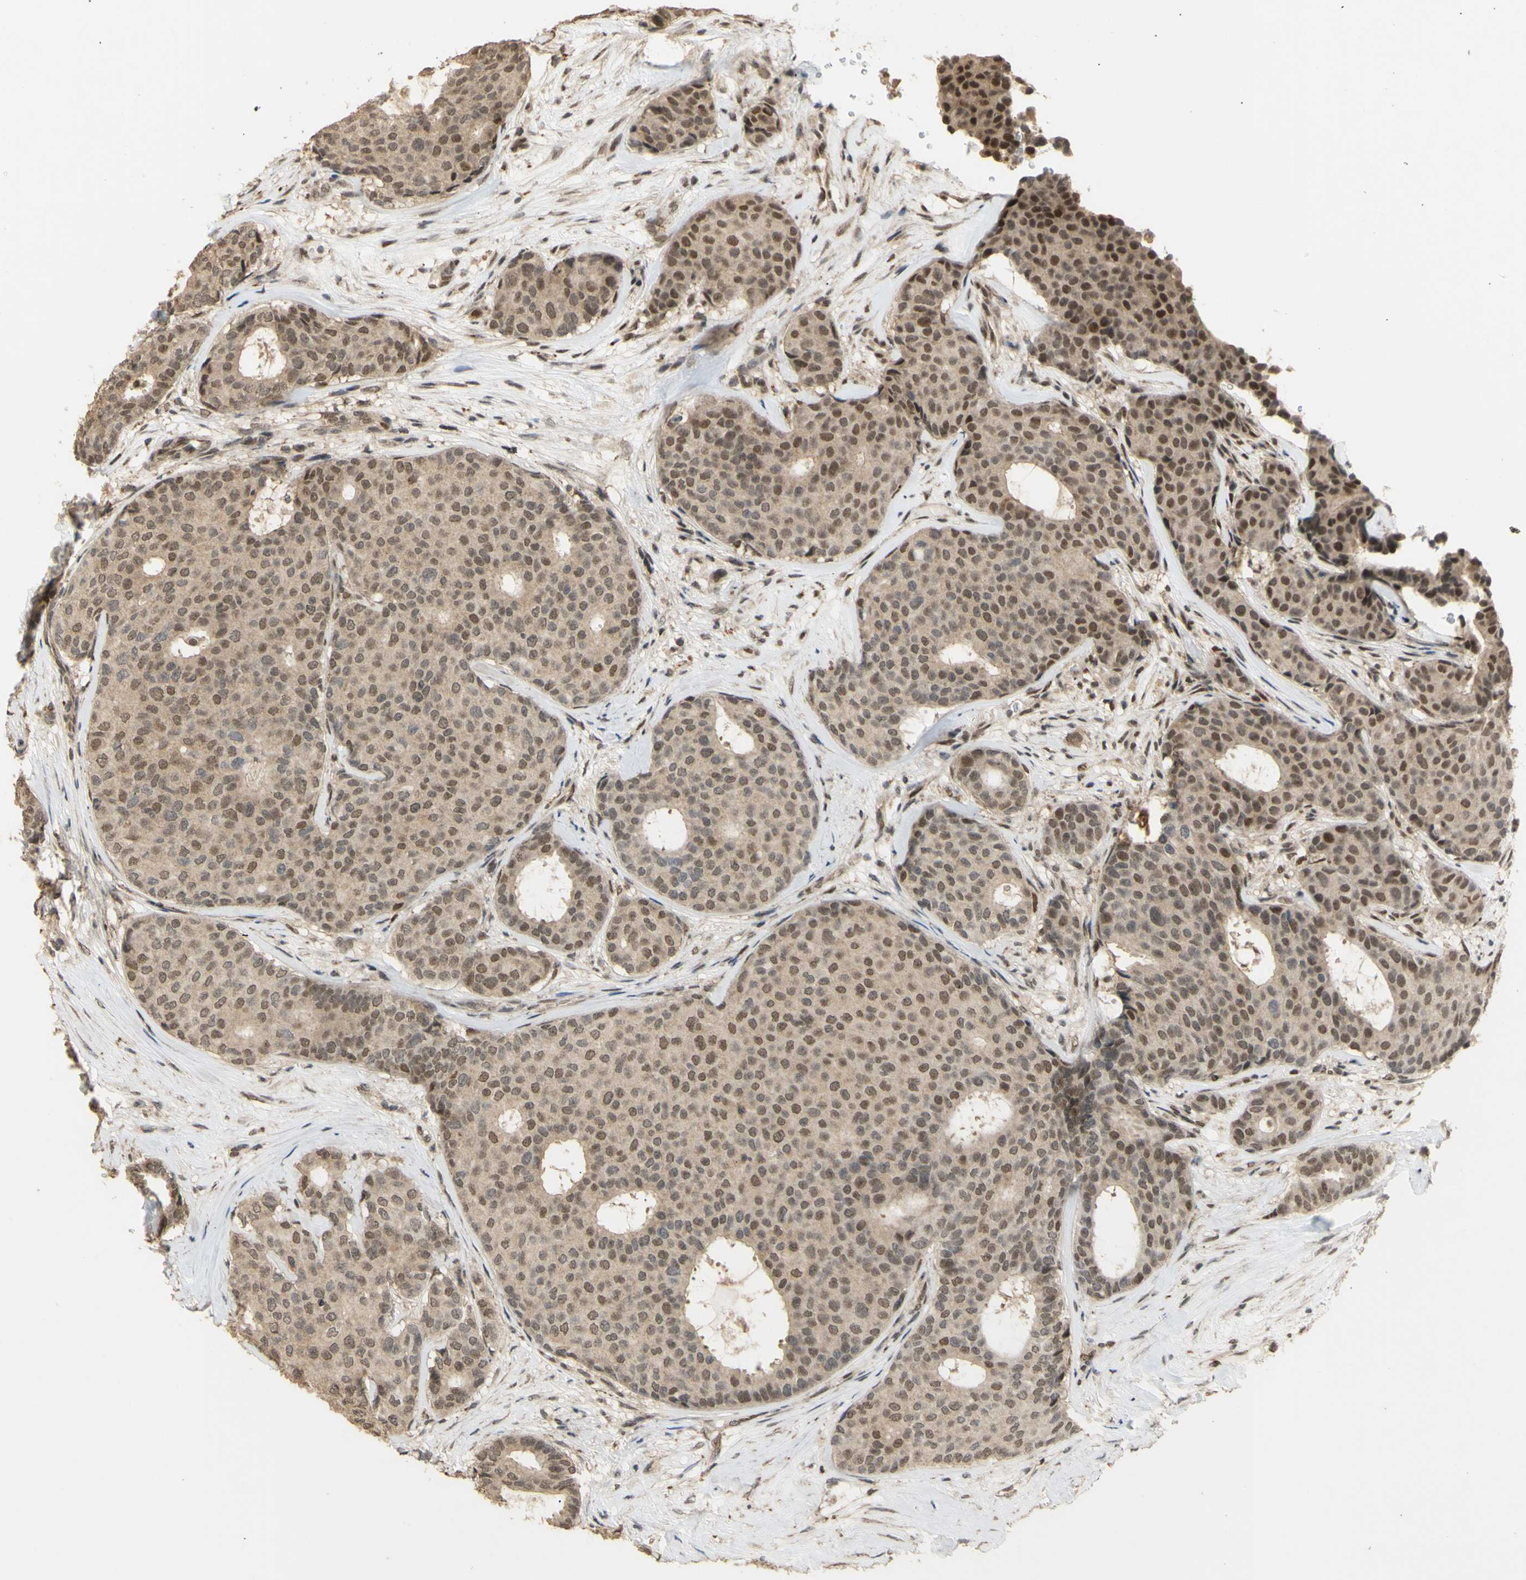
{"staining": {"intensity": "moderate", "quantity": ">75%", "location": "cytoplasmic/membranous,nuclear"}, "tissue": "breast cancer", "cell_type": "Tumor cells", "image_type": "cancer", "snomed": [{"axis": "morphology", "description": "Duct carcinoma"}, {"axis": "topography", "description": "Breast"}], "caption": "High-magnification brightfield microscopy of breast cancer (invasive ductal carcinoma) stained with DAB (3,3'-diaminobenzidine) (brown) and counterstained with hematoxylin (blue). tumor cells exhibit moderate cytoplasmic/membranous and nuclear positivity is present in about>75% of cells. (DAB (3,3'-diaminobenzidine) = brown stain, brightfield microscopy at high magnification).", "gene": "GTF2E2", "patient": {"sex": "female", "age": 75}}